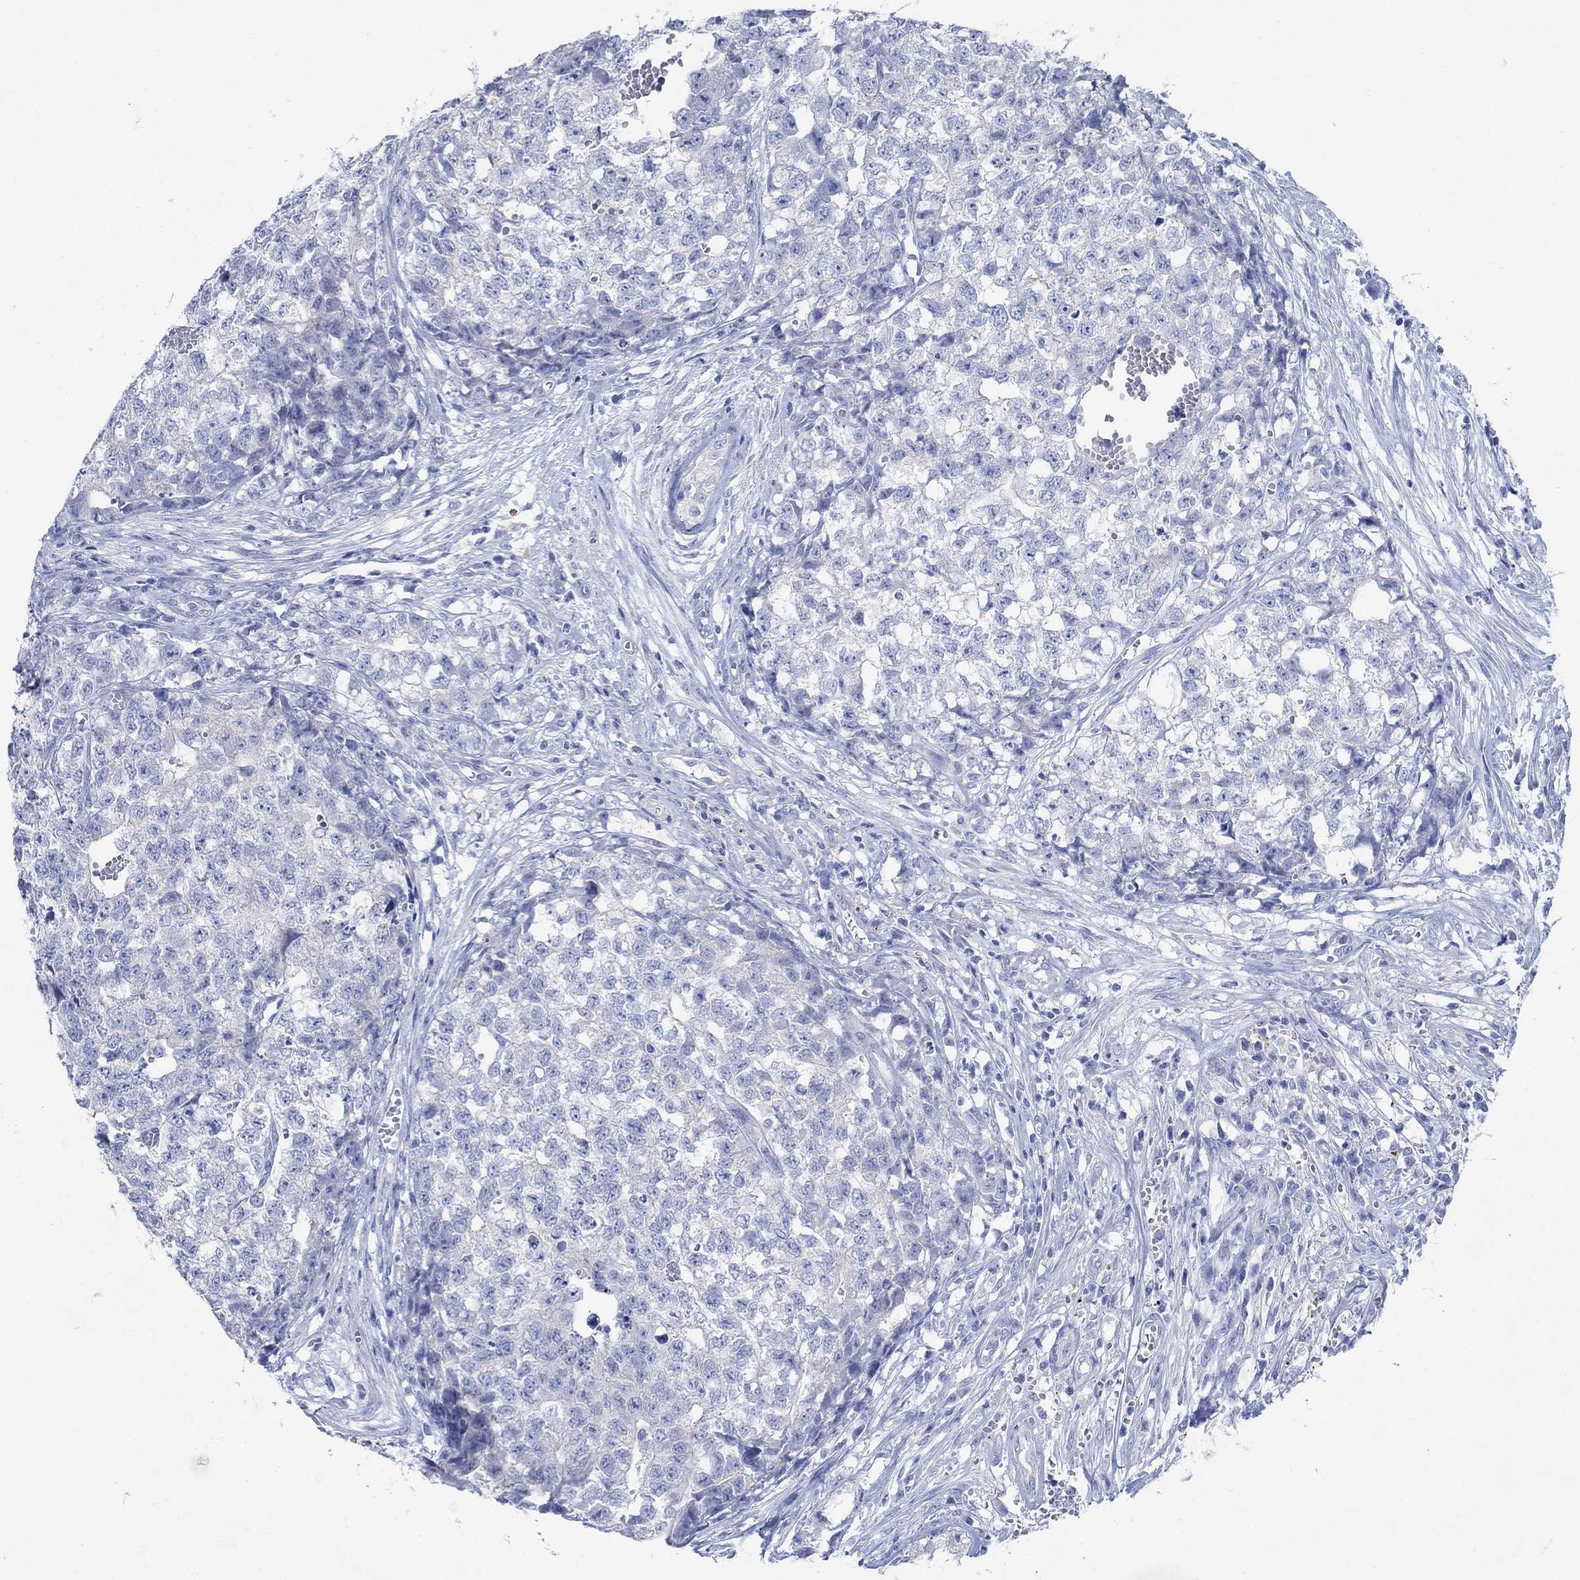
{"staining": {"intensity": "negative", "quantity": "none", "location": "none"}, "tissue": "testis cancer", "cell_type": "Tumor cells", "image_type": "cancer", "snomed": [{"axis": "morphology", "description": "Seminoma, NOS"}, {"axis": "morphology", "description": "Carcinoma, Embryonal, NOS"}, {"axis": "topography", "description": "Testis"}], "caption": "High magnification brightfield microscopy of testis cancer (embryonal carcinoma) stained with DAB (brown) and counterstained with hematoxylin (blue): tumor cells show no significant positivity.", "gene": "ZDHHC14", "patient": {"sex": "male", "age": 22}}